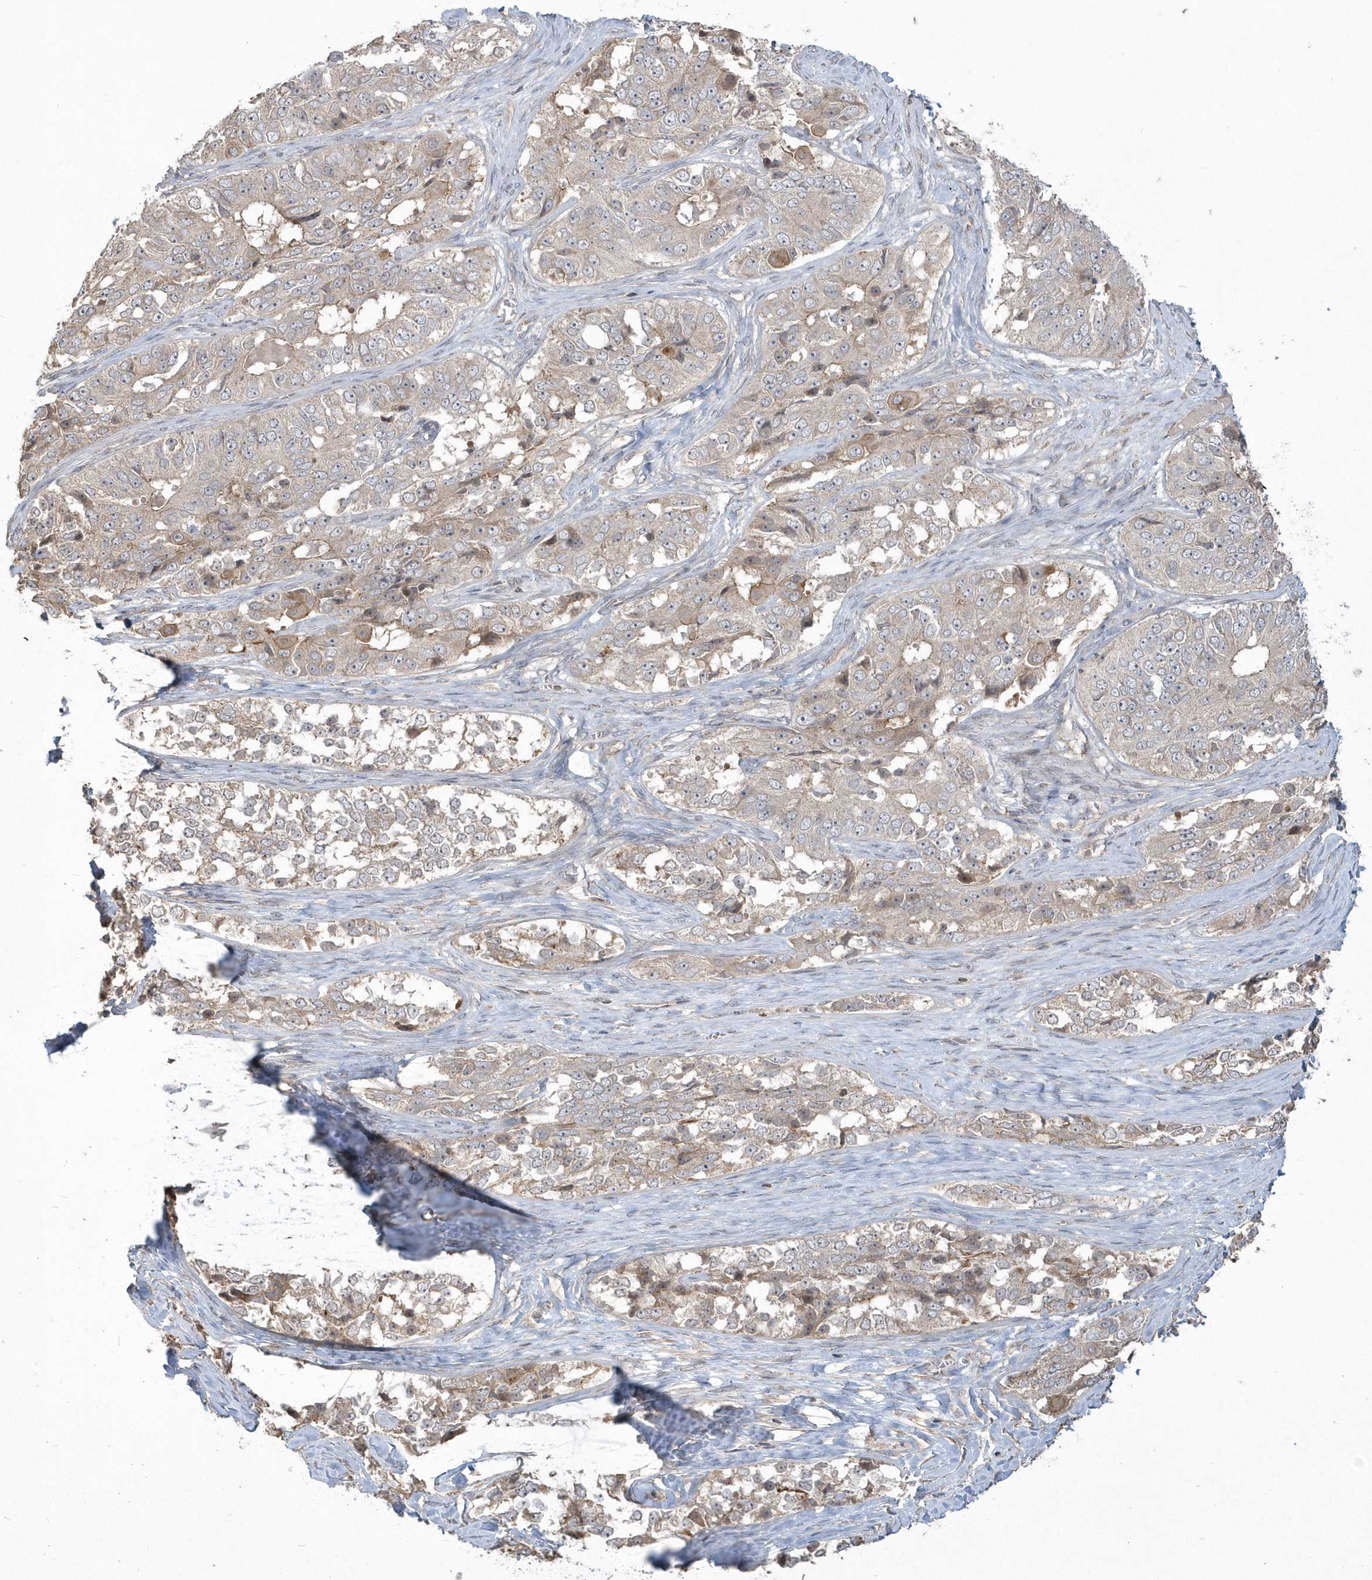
{"staining": {"intensity": "weak", "quantity": "25%-75%", "location": "cytoplasmic/membranous"}, "tissue": "ovarian cancer", "cell_type": "Tumor cells", "image_type": "cancer", "snomed": [{"axis": "morphology", "description": "Carcinoma, endometroid"}, {"axis": "topography", "description": "Ovary"}], "caption": "Ovarian cancer (endometroid carcinoma) stained with a protein marker exhibits weak staining in tumor cells.", "gene": "ARMC8", "patient": {"sex": "female", "age": 51}}